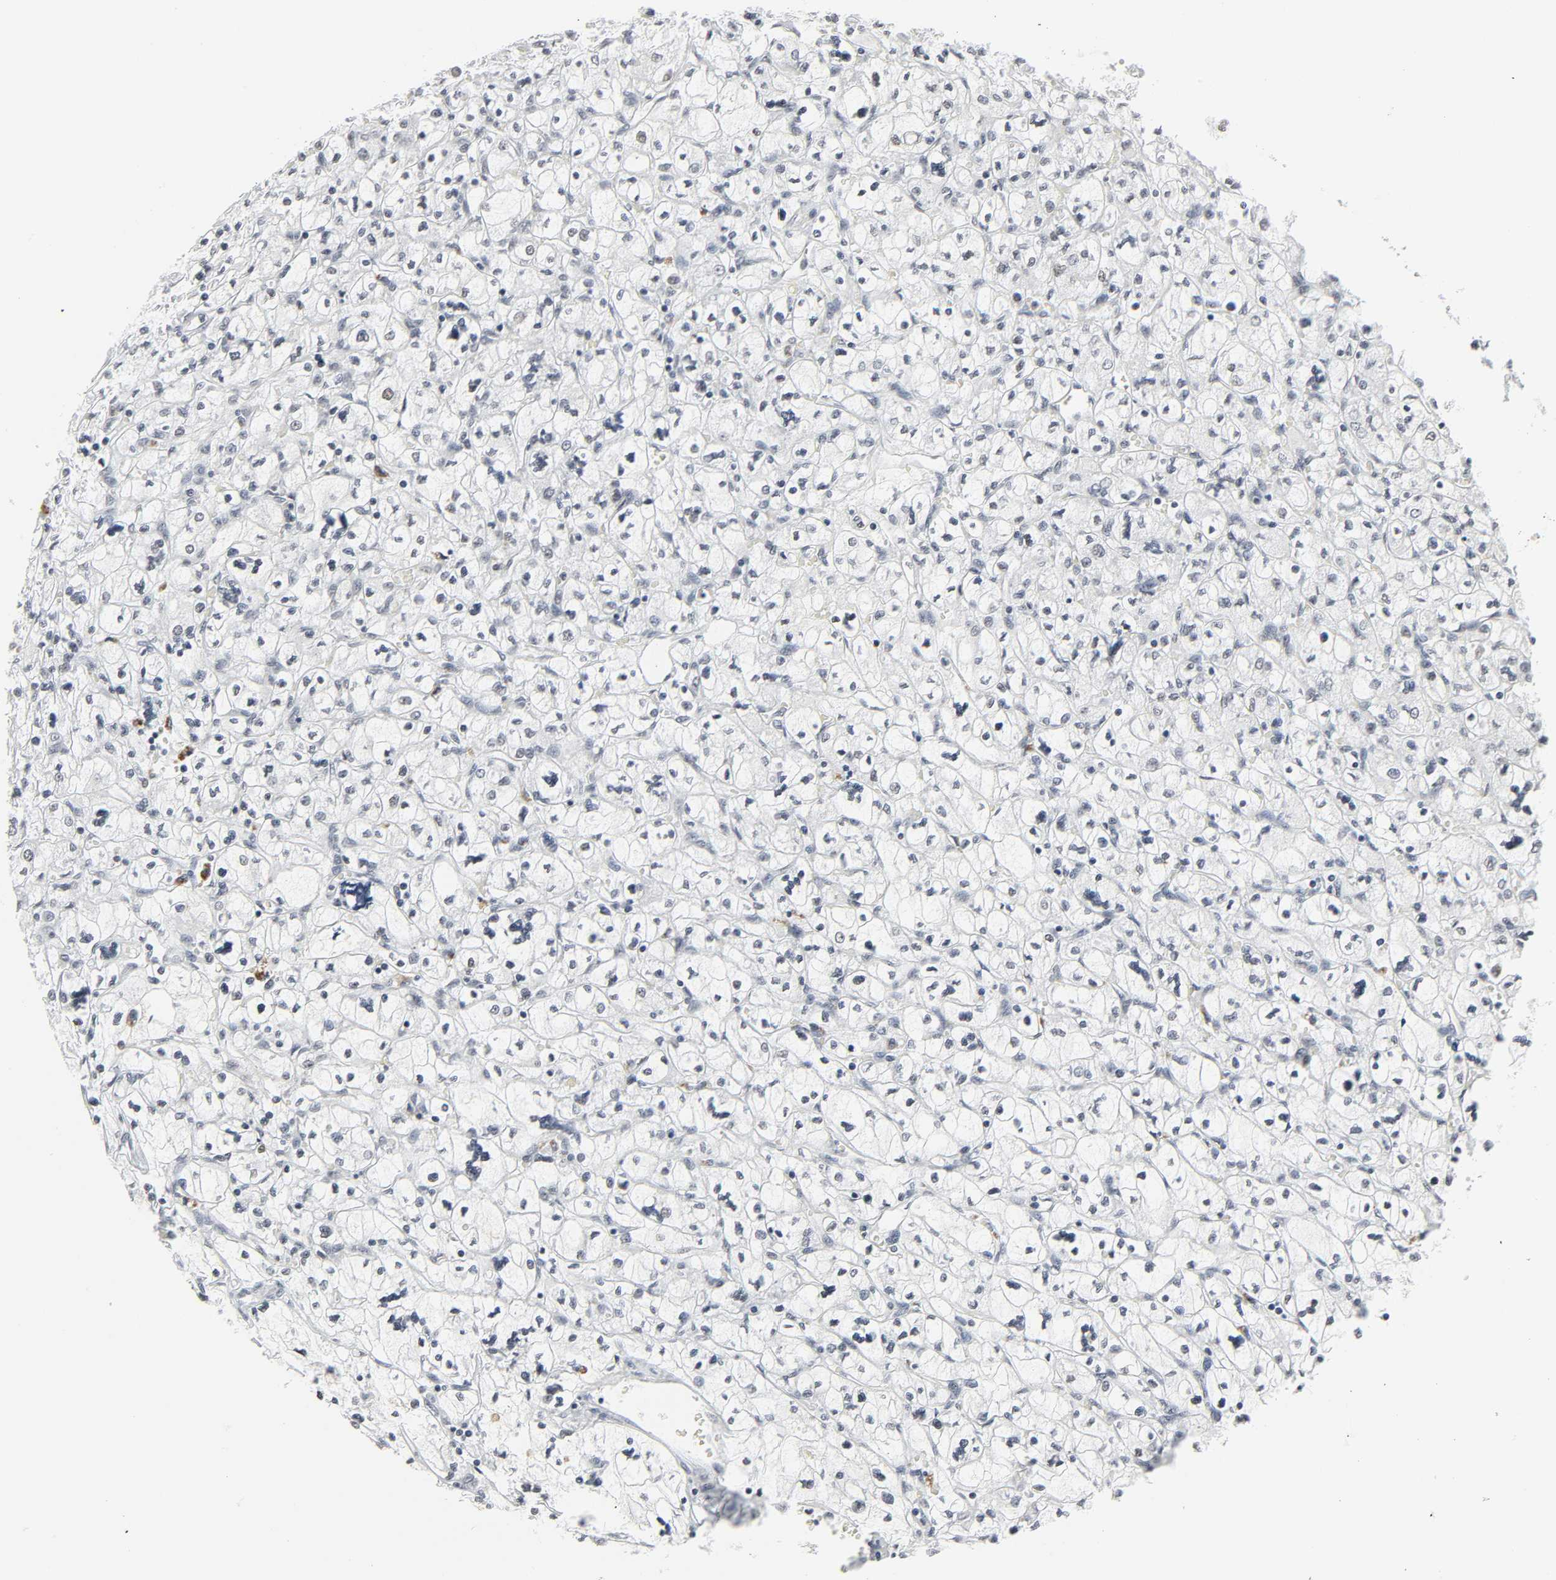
{"staining": {"intensity": "negative", "quantity": "none", "location": "none"}, "tissue": "renal cancer", "cell_type": "Tumor cells", "image_type": "cancer", "snomed": [{"axis": "morphology", "description": "Adenocarcinoma, NOS"}, {"axis": "topography", "description": "Kidney"}], "caption": "Tumor cells are negative for brown protein staining in renal cancer (adenocarcinoma).", "gene": "CDK7", "patient": {"sex": "female", "age": 83}}